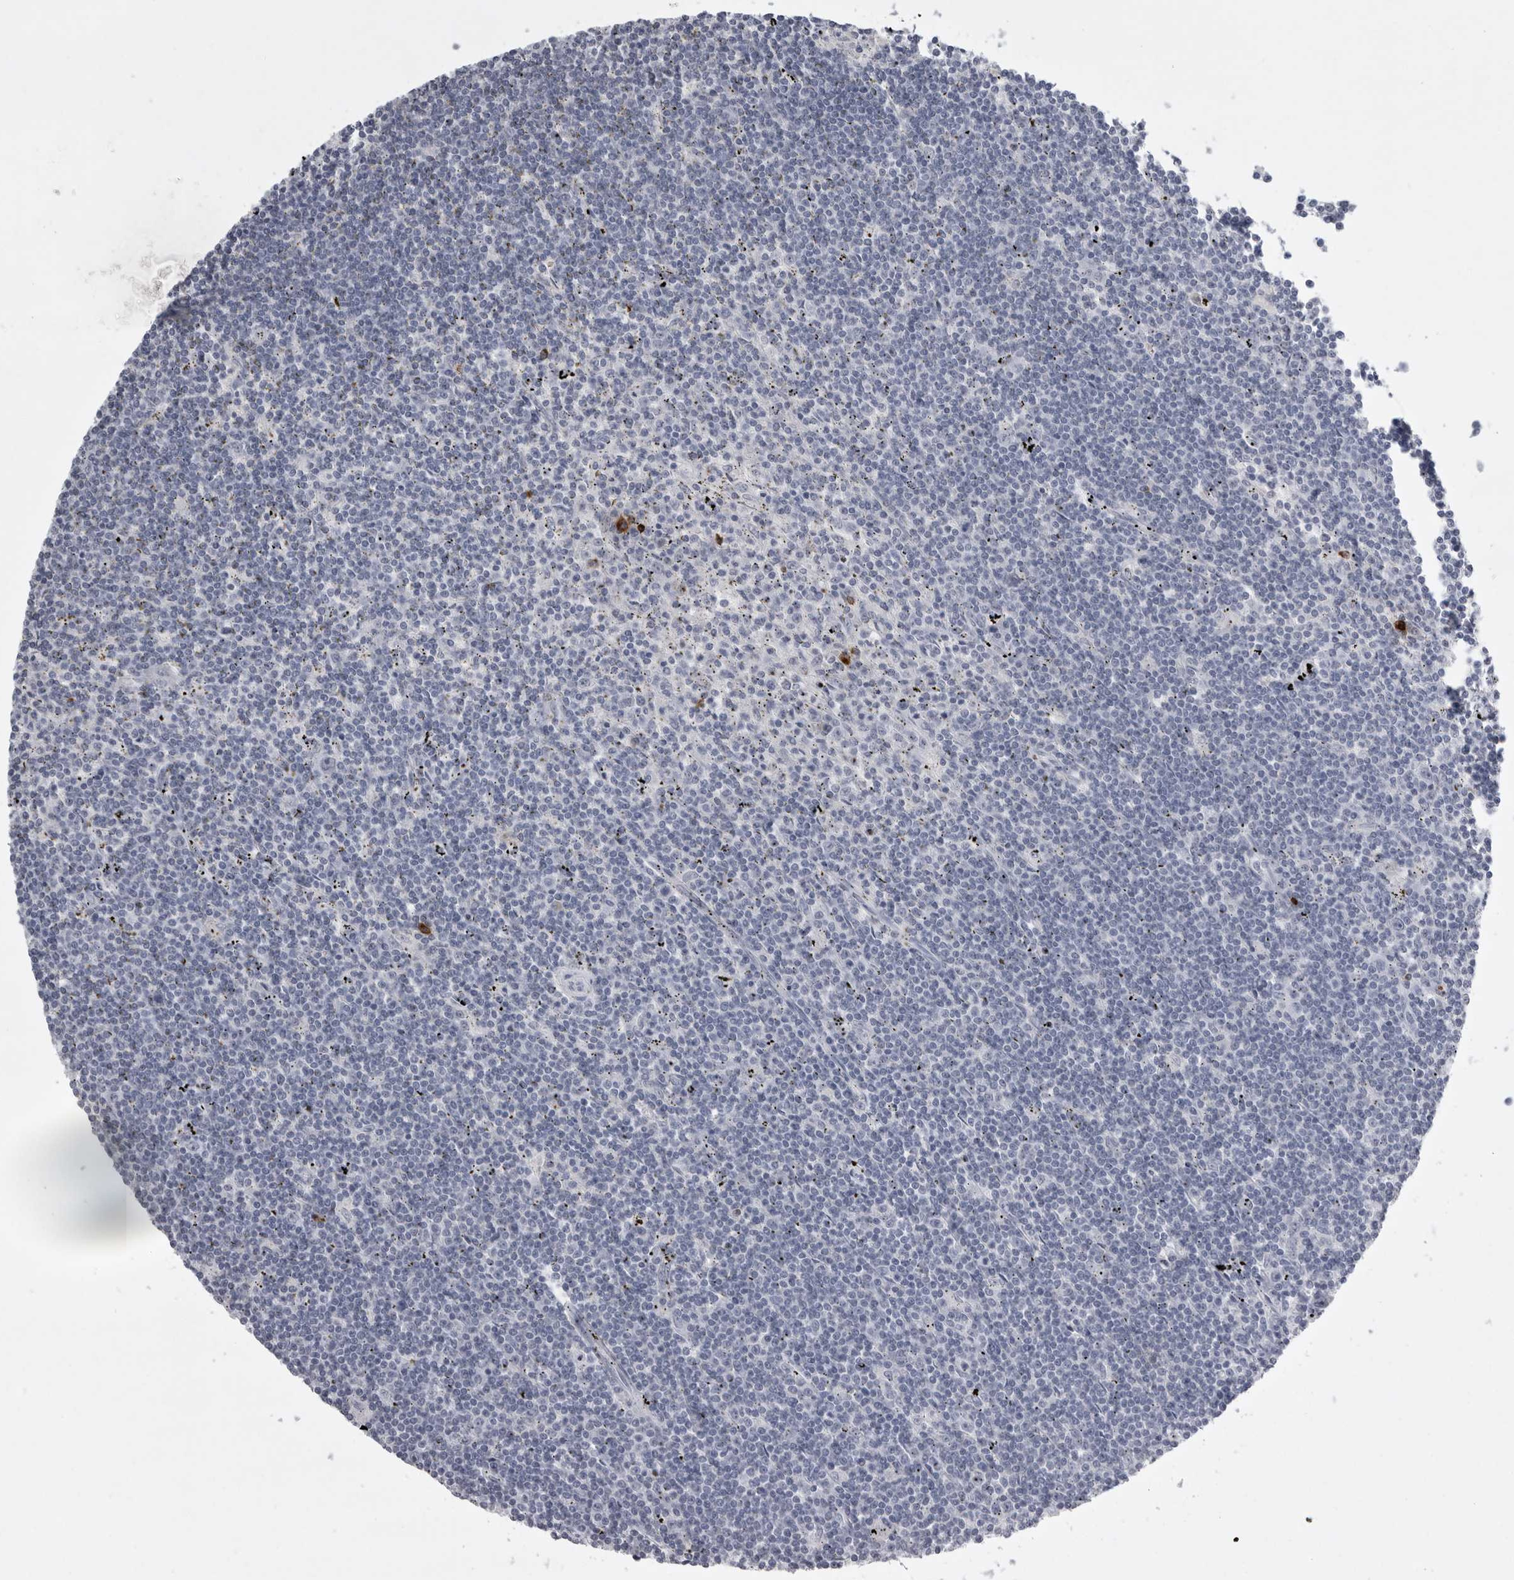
{"staining": {"intensity": "negative", "quantity": "none", "location": "none"}, "tissue": "lymphoma", "cell_type": "Tumor cells", "image_type": "cancer", "snomed": [{"axis": "morphology", "description": "Malignant lymphoma, non-Hodgkin's type, Low grade"}, {"axis": "topography", "description": "Spleen"}], "caption": "Tumor cells are negative for protein expression in human malignant lymphoma, non-Hodgkin's type (low-grade).", "gene": "GNLY", "patient": {"sex": "male", "age": 76}}